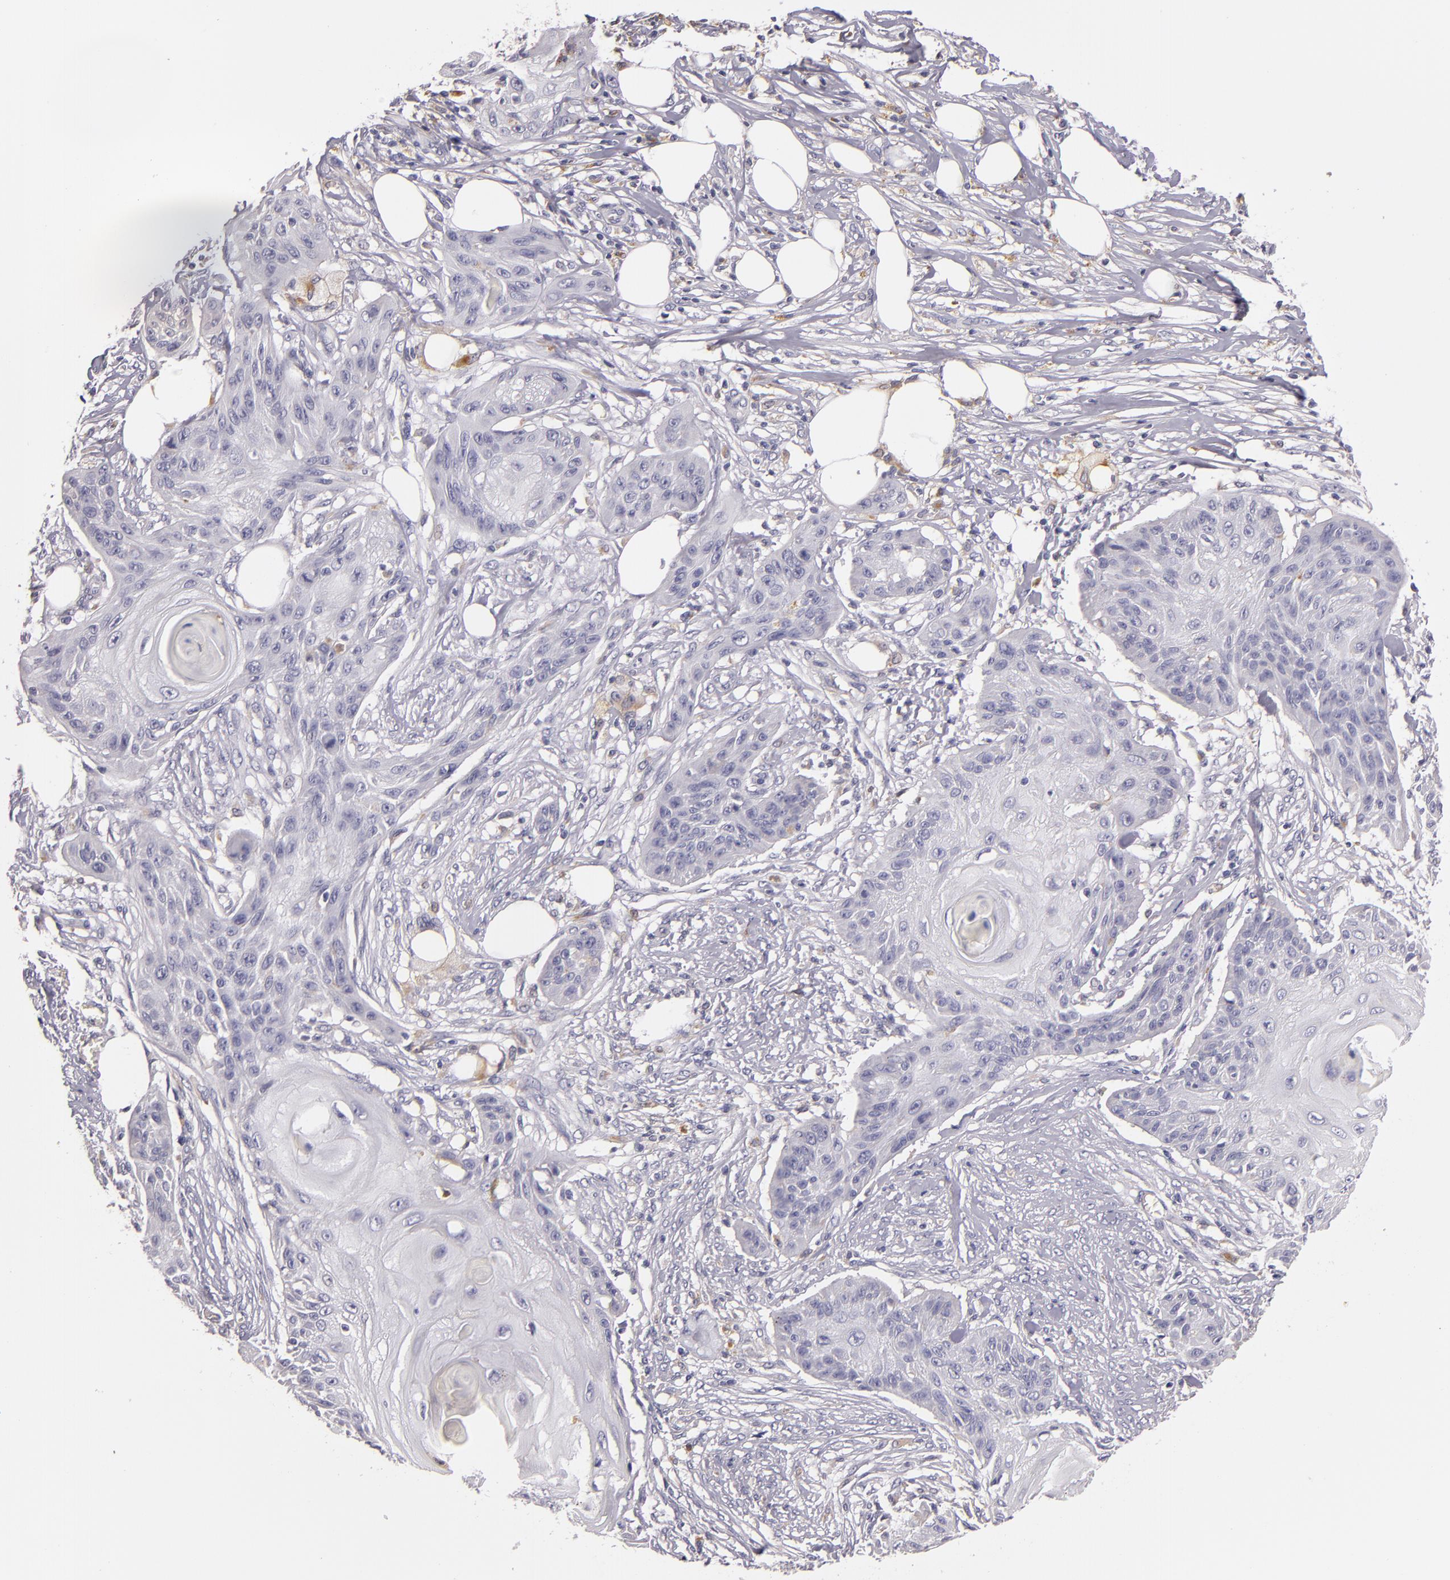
{"staining": {"intensity": "negative", "quantity": "none", "location": "none"}, "tissue": "skin cancer", "cell_type": "Tumor cells", "image_type": "cancer", "snomed": [{"axis": "morphology", "description": "Squamous cell carcinoma, NOS"}, {"axis": "topography", "description": "Skin"}], "caption": "Immunohistochemistry histopathology image of skin squamous cell carcinoma stained for a protein (brown), which reveals no positivity in tumor cells.", "gene": "TLR8", "patient": {"sex": "female", "age": 88}}